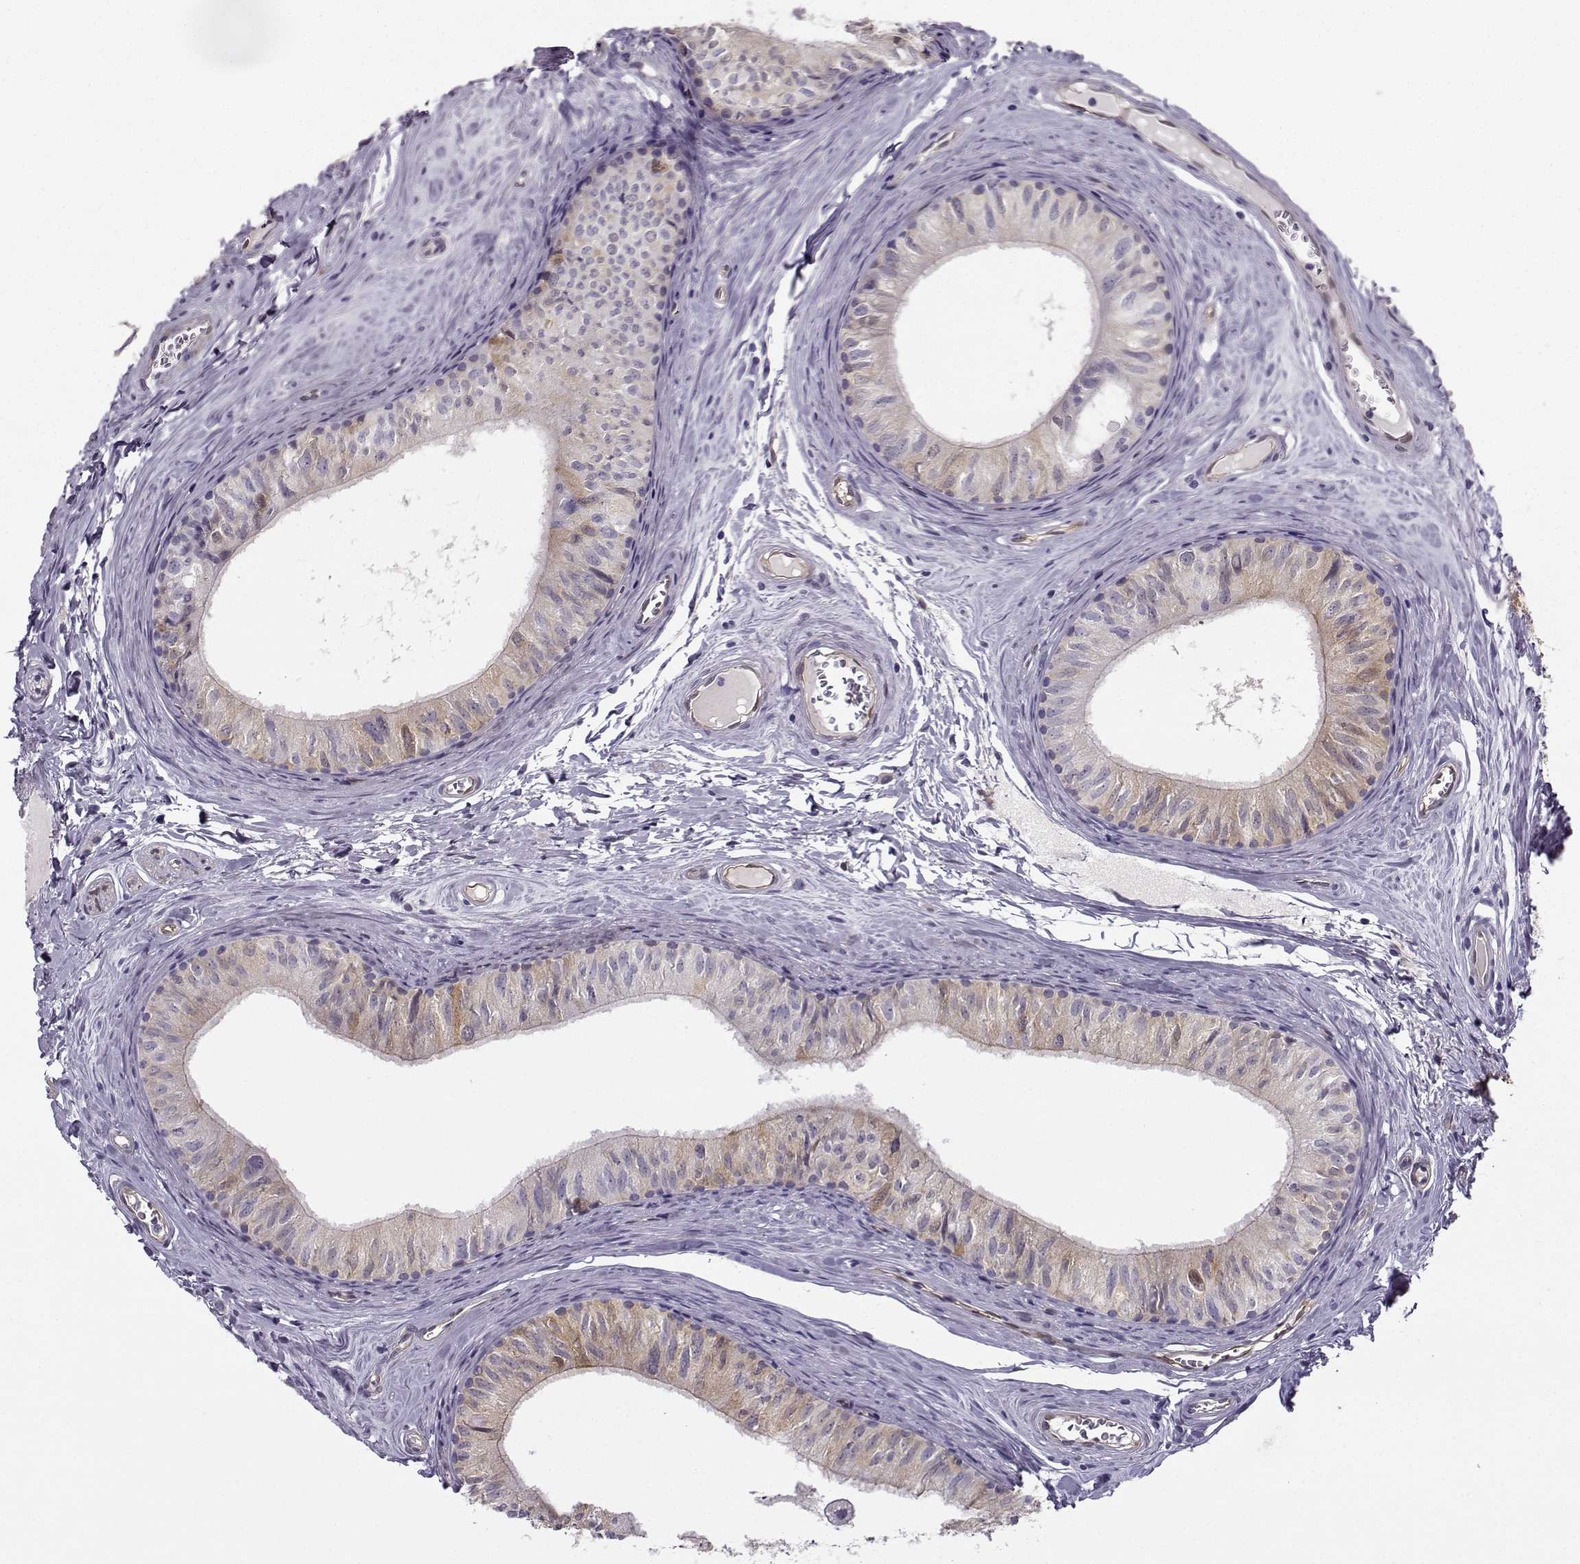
{"staining": {"intensity": "strong", "quantity": "<25%", "location": "cytoplasmic/membranous"}, "tissue": "epididymis", "cell_type": "Glandular cells", "image_type": "normal", "snomed": [{"axis": "morphology", "description": "Normal tissue, NOS"}, {"axis": "topography", "description": "Epididymis"}], "caption": "Brown immunohistochemical staining in unremarkable human epididymis displays strong cytoplasmic/membranous staining in about <25% of glandular cells. (IHC, brightfield microscopy, high magnification).", "gene": "NQO1", "patient": {"sex": "male", "age": 52}}